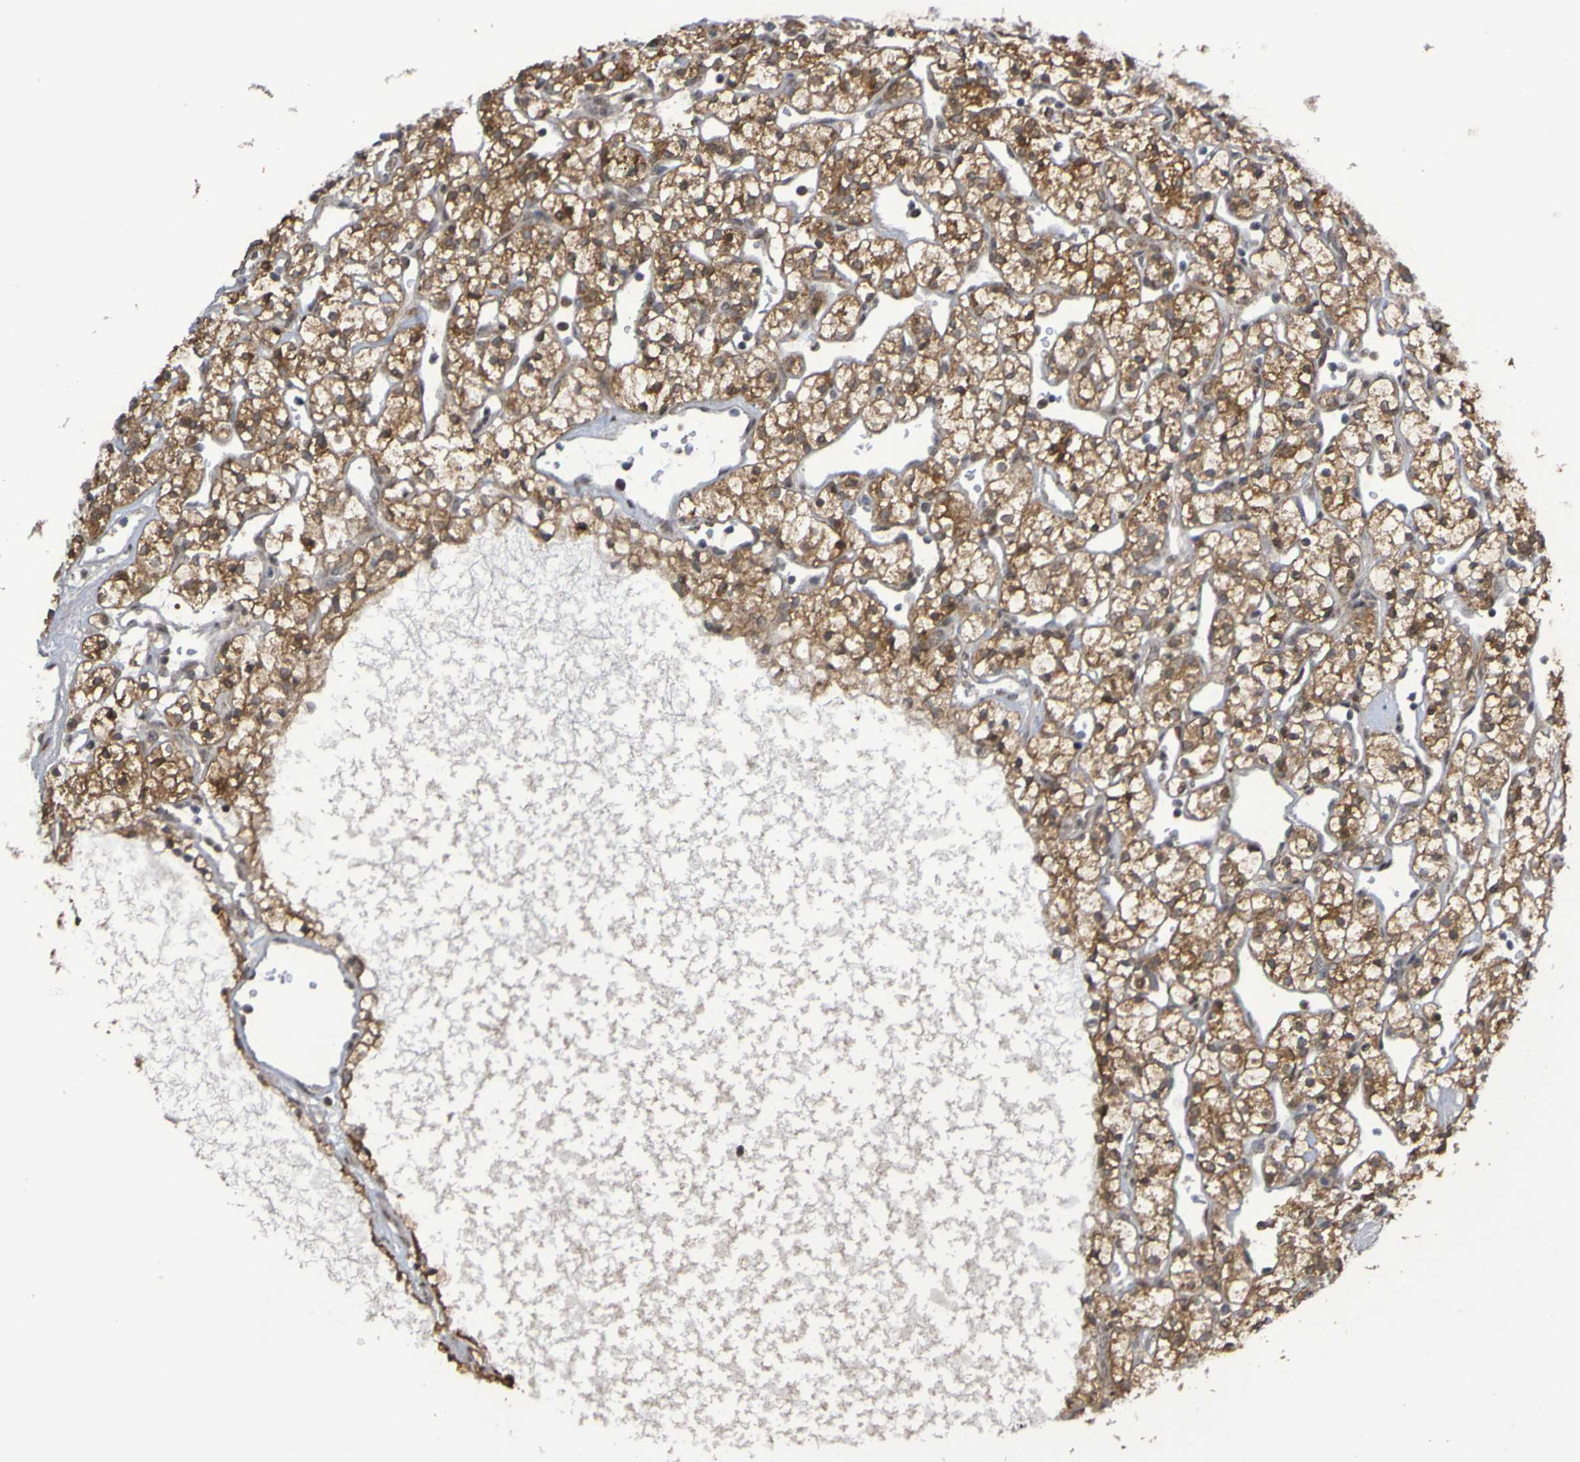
{"staining": {"intensity": "moderate", "quantity": ">75%", "location": "cytoplasmic/membranous"}, "tissue": "renal cancer", "cell_type": "Tumor cells", "image_type": "cancer", "snomed": [{"axis": "morphology", "description": "Adenocarcinoma, NOS"}, {"axis": "topography", "description": "Kidney"}], "caption": "Renal cancer stained with IHC demonstrates moderate cytoplasmic/membranous positivity in approximately >75% of tumor cells. The staining is performed using DAB (3,3'-diaminobenzidine) brown chromogen to label protein expression. The nuclei are counter-stained blue using hematoxylin.", "gene": "ITLN1", "patient": {"sex": "female", "age": 60}}